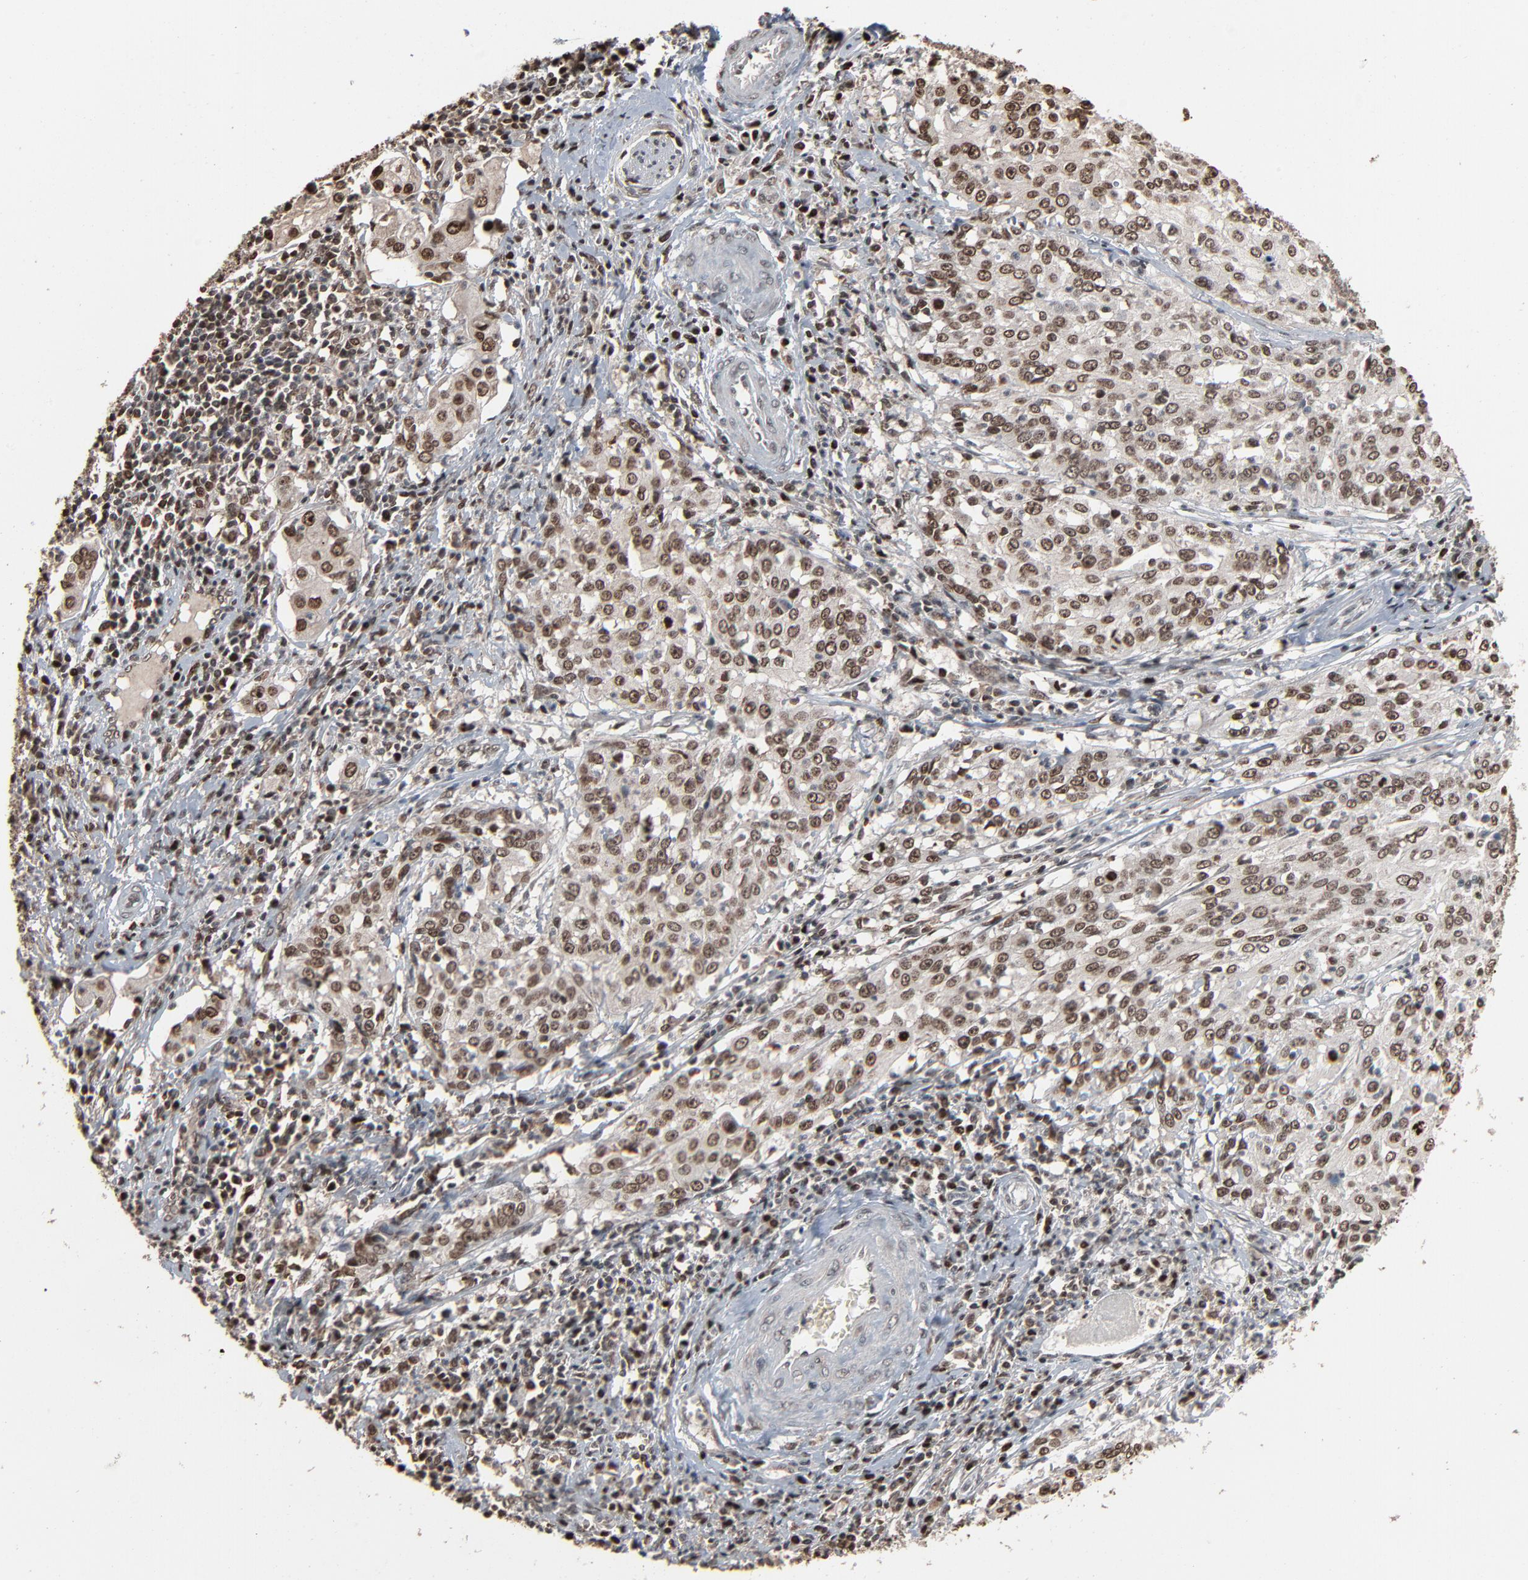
{"staining": {"intensity": "moderate", "quantity": ">75%", "location": "nuclear"}, "tissue": "cervical cancer", "cell_type": "Tumor cells", "image_type": "cancer", "snomed": [{"axis": "morphology", "description": "Squamous cell carcinoma, NOS"}, {"axis": "topography", "description": "Cervix"}], "caption": "Tumor cells exhibit medium levels of moderate nuclear staining in approximately >75% of cells in human cervical cancer (squamous cell carcinoma).", "gene": "RPS6KA3", "patient": {"sex": "female", "age": 39}}